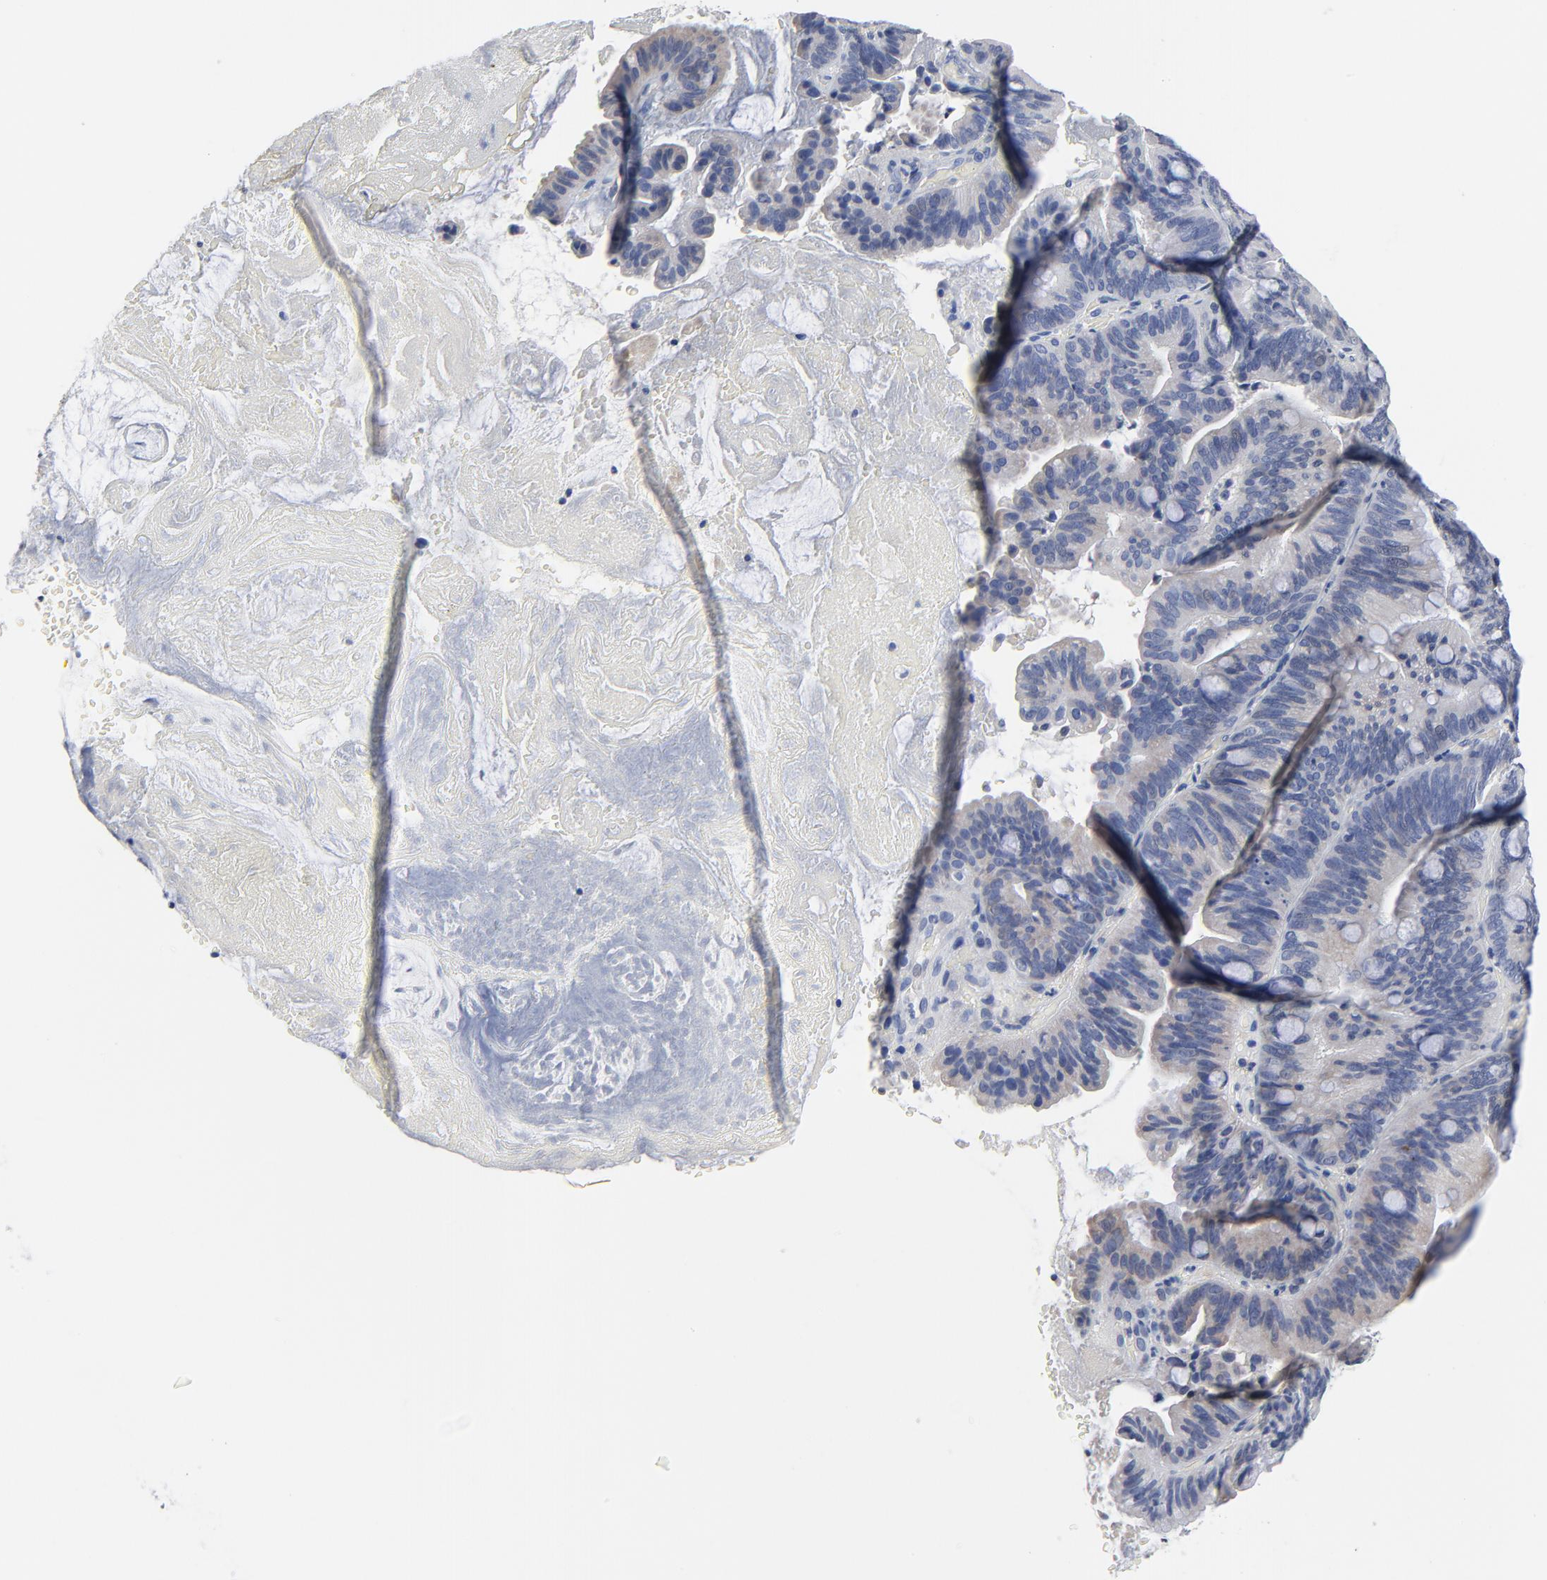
{"staining": {"intensity": "negative", "quantity": "none", "location": "none"}, "tissue": "pancreatic cancer", "cell_type": "Tumor cells", "image_type": "cancer", "snomed": [{"axis": "morphology", "description": "Adenocarcinoma, NOS"}, {"axis": "topography", "description": "Pancreas"}], "caption": "Immunohistochemistry of human pancreatic cancer displays no positivity in tumor cells.", "gene": "FBXL5", "patient": {"sex": "male", "age": 82}}